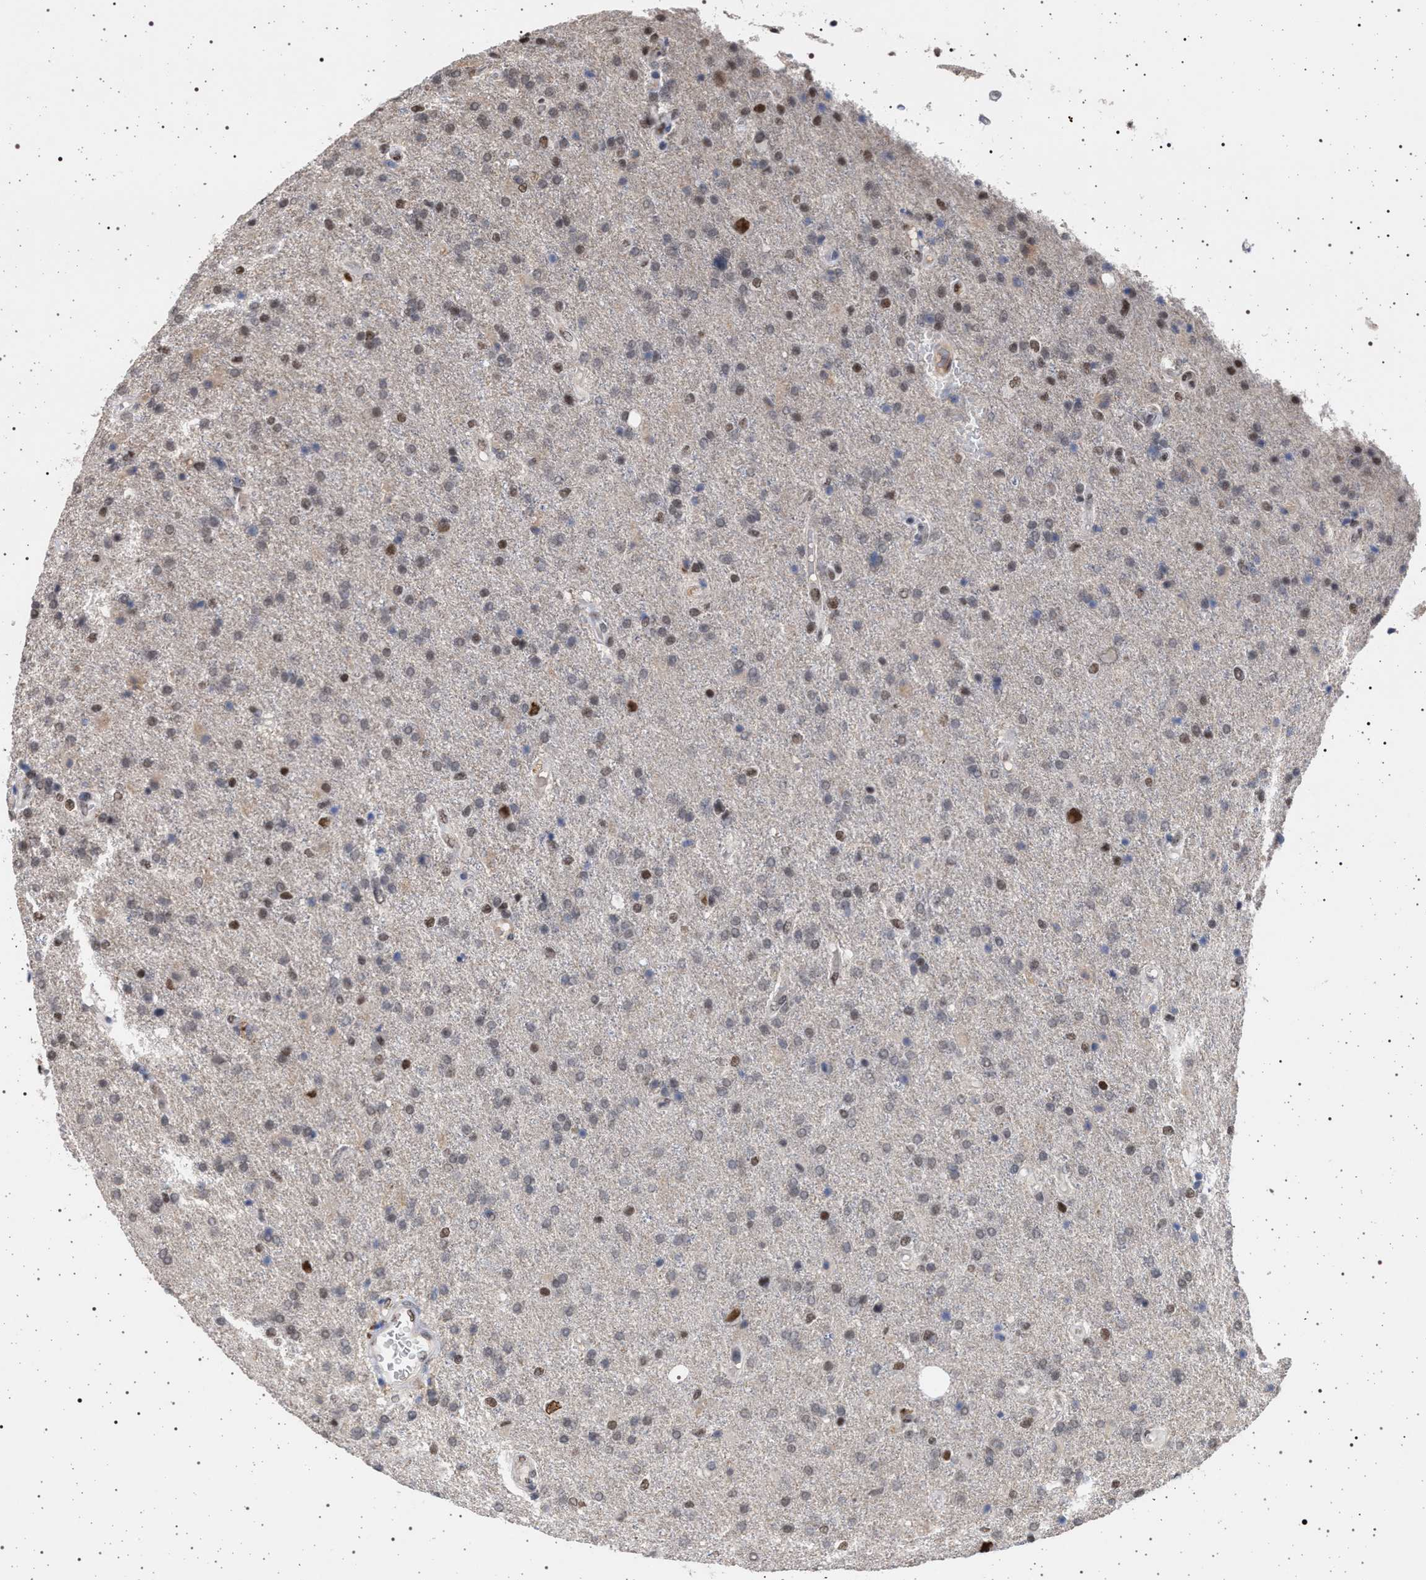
{"staining": {"intensity": "moderate", "quantity": "<25%", "location": "nuclear"}, "tissue": "glioma", "cell_type": "Tumor cells", "image_type": "cancer", "snomed": [{"axis": "morphology", "description": "Glioma, malignant, High grade"}, {"axis": "topography", "description": "Brain"}], "caption": "Malignant high-grade glioma was stained to show a protein in brown. There is low levels of moderate nuclear staining in approximately <25% of tumor cells.", "gene": "PHF12", "patient": {"sex": "male", "age": 72}}